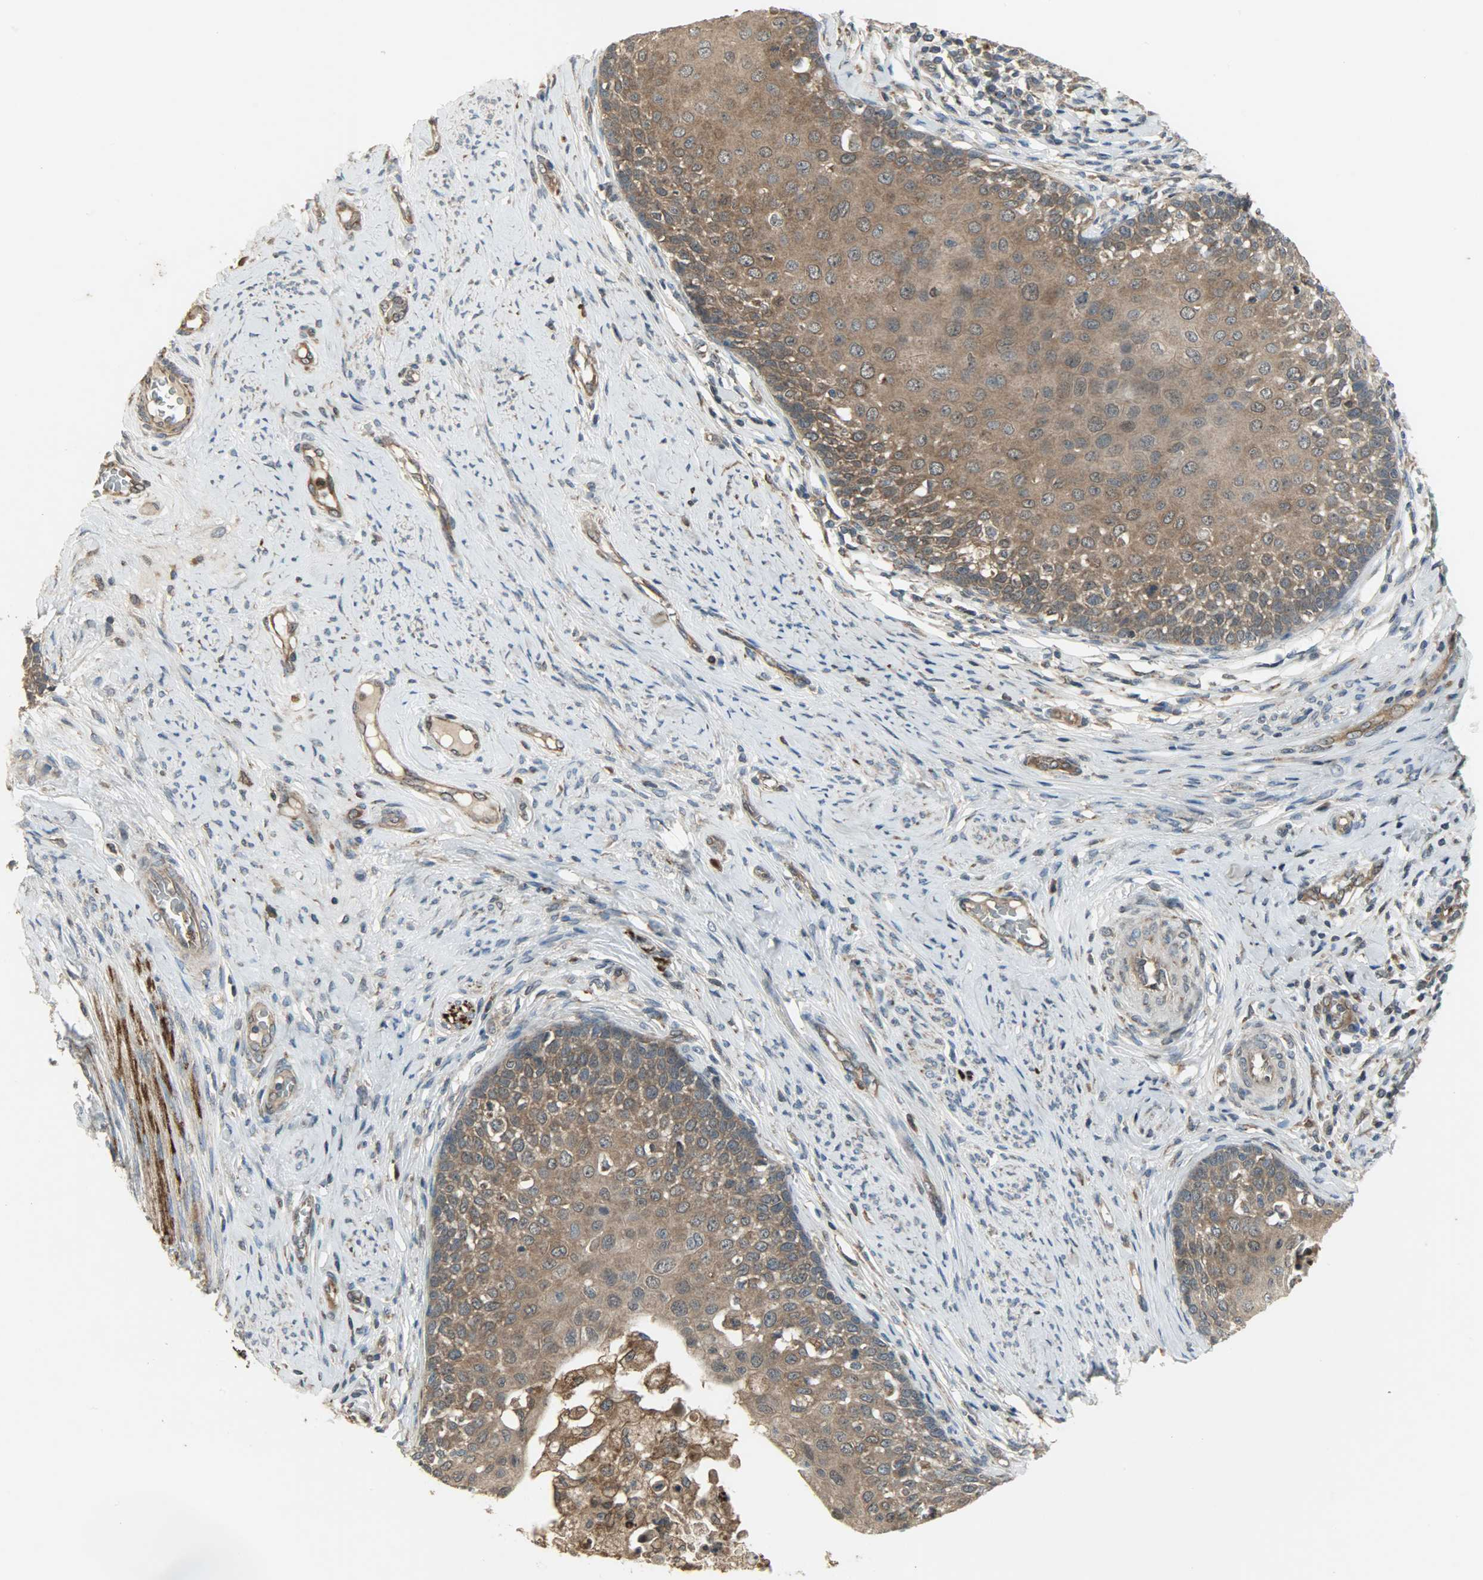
{"staining": {"intensity": "strong", "quantity": ">75%", "location": "cytoplasmic/membranous,nuclear"}, "tissue": "cervical cancer", "cell_type": "Tumor cells", "image_type": "cancer", "snomed": [{"axis": "morphology", "description": "Squamous cell carcinoma, NOS"}, {"axis": "morphology", "description": "Adenocarcinoma, NOS"}, {"axis": "topography", "description": "Cervix"}], "caption": "Immunohistochemistry photomicrograph of human cervical squamous cell carcinoma stained for a protein (brown), which exhibits high levels of strong cytoplasmic/membranous and nuclear positivity in about >75% of tumor cells.", "gene": "AMT", "patient": {"sex": "female", "age": 52}}